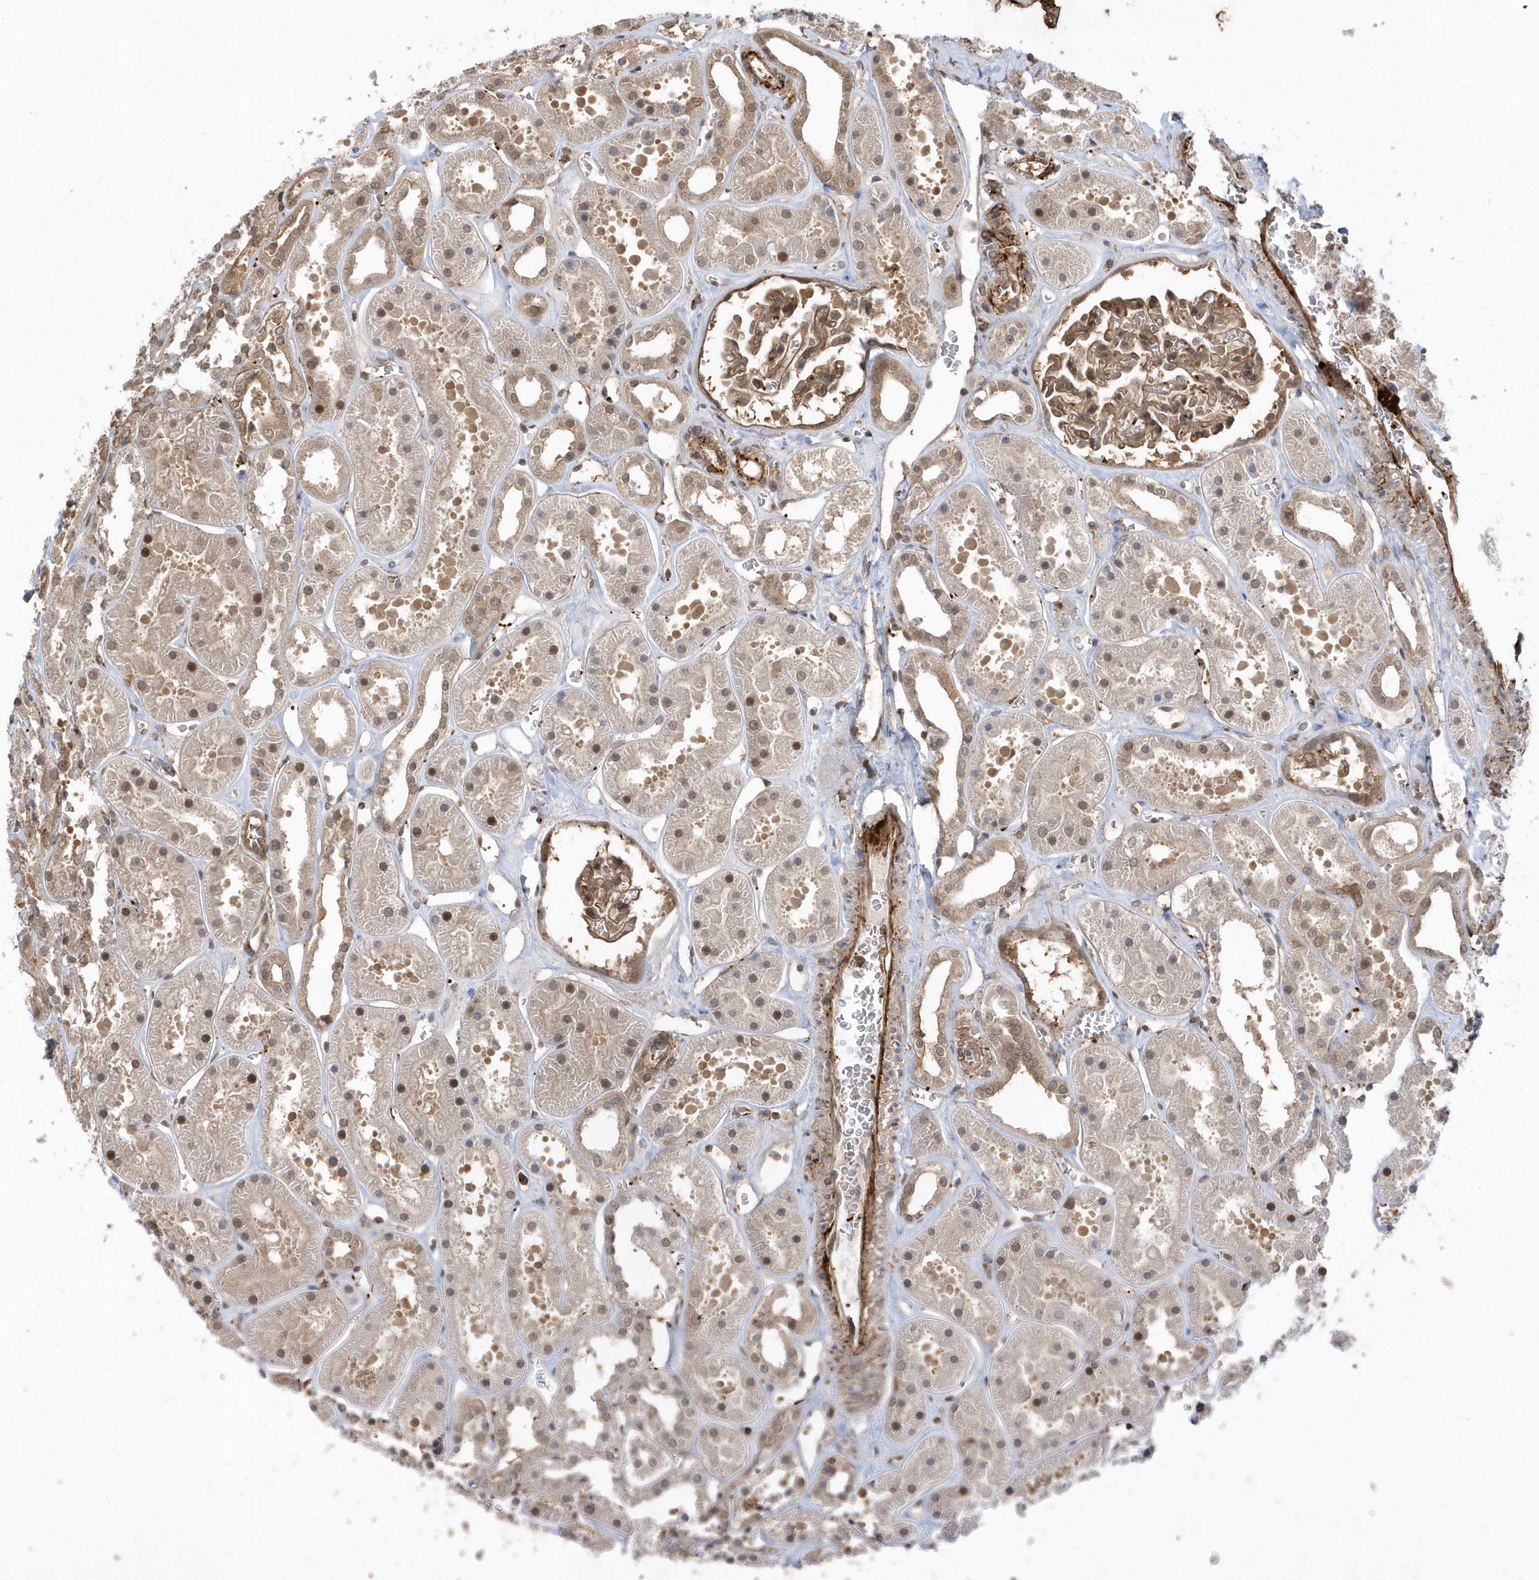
{"staining": {"intensity": "moderate", "quantity": ">75%", "location": "cytoplasmic/membranous"}, "tissue": "kidney", "cell_type": "Cells in glomeruli", "image_type": "normal", "snomed": [{"axis": "morphology", "description": "Normal tissue, NOS"}, {"axis": "topography", "description": "Kidney"}], "caption": "Immunohistochemistry (IHC) image of normal human kidney stained for a protein (brown), which exhibits medium levels of moderate cytoplasmic/membranous staining in about >75% of cells in glomeruli.", "gene": "ACYP1", "patient": {"sex": "female", "age": 41}}